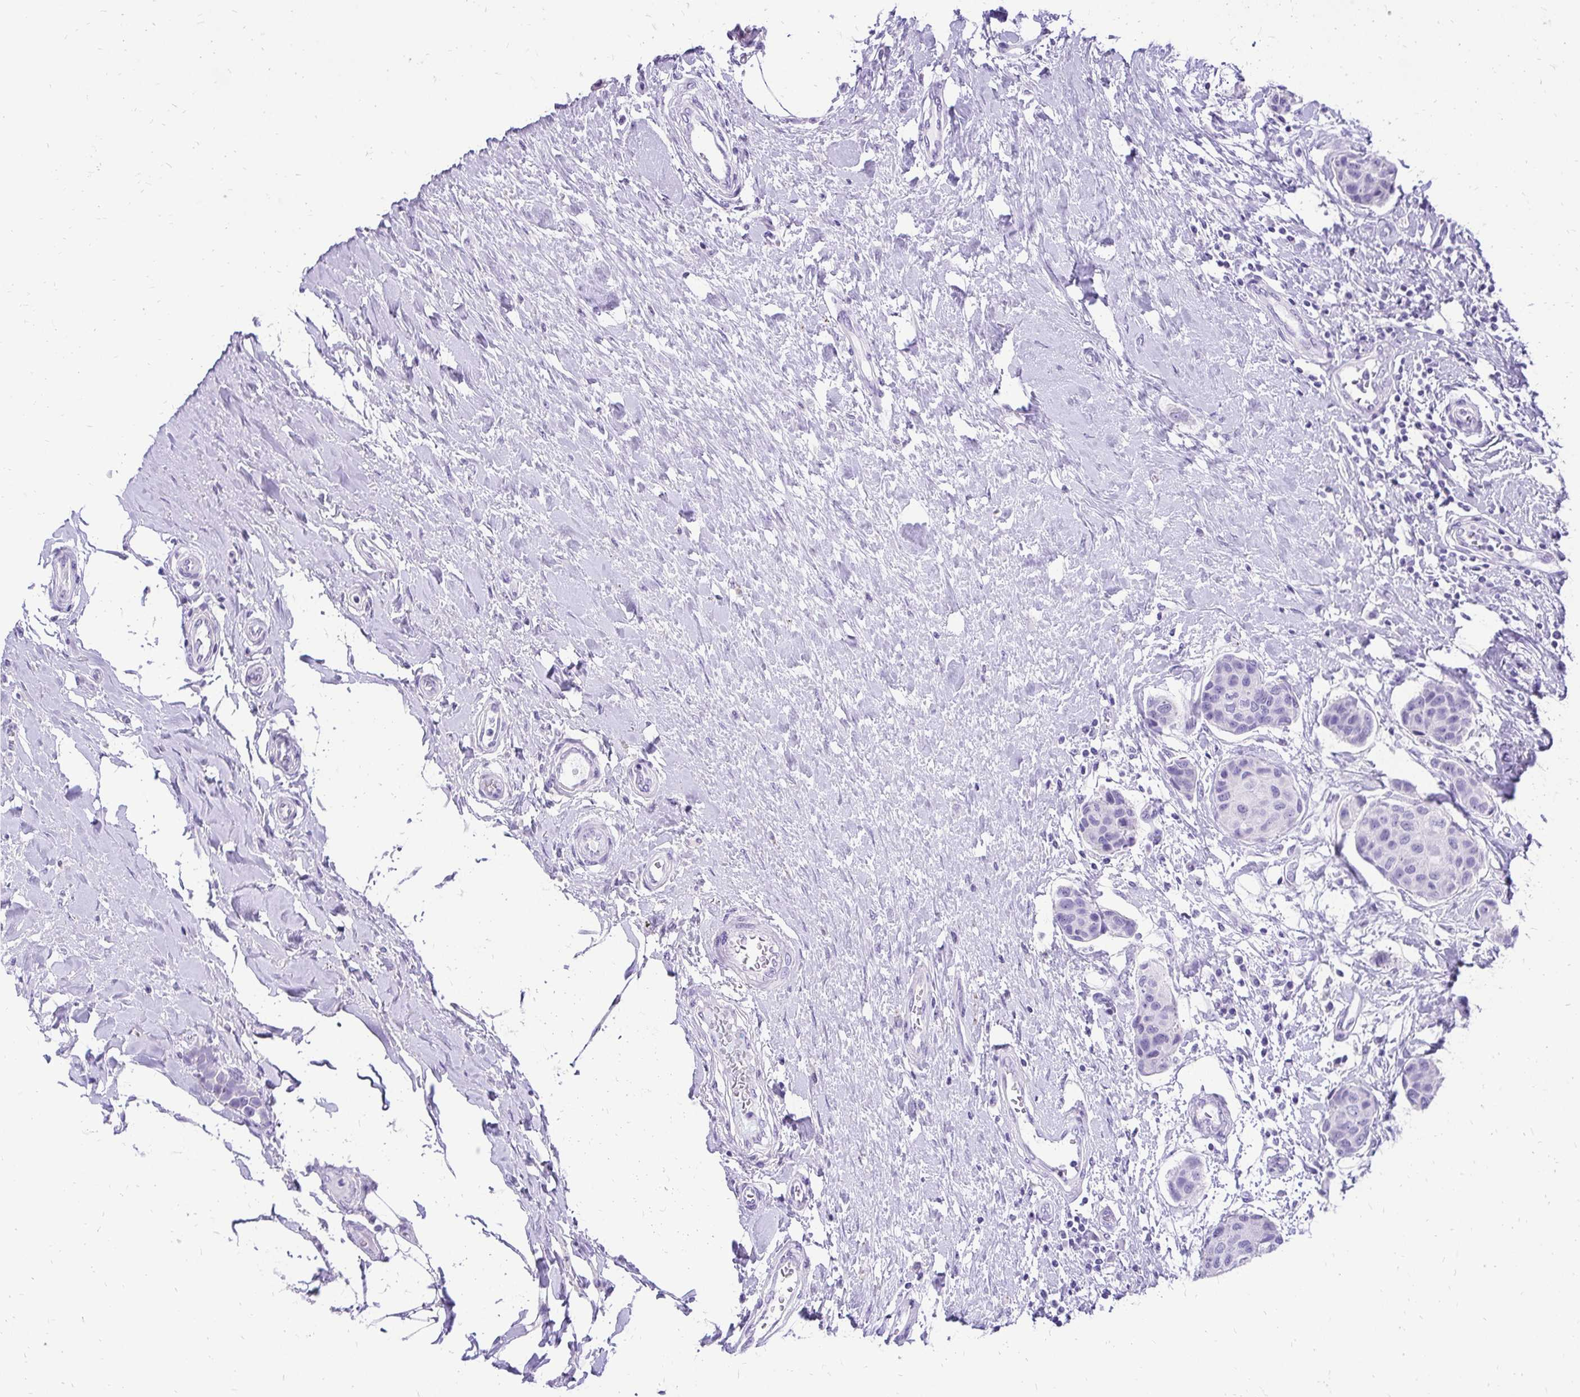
{"staining": {"intensity": "negative", "quantity": "none", "location": "none"}, "tissue": "breast cancer", "cell_type": "Tumor cells", "image_type": "cancer", "snomed": [{"axis": "morphology", "description": "Duct carcinoma"}, {"axis": "topography", "description": "Breast"}], "caption": "This is an immunohistochemistry image of human breast cancer. There is no expression in tumor cells.", "gene": "SLC32A1", "patient": {"sex": "female", "age": 80}}